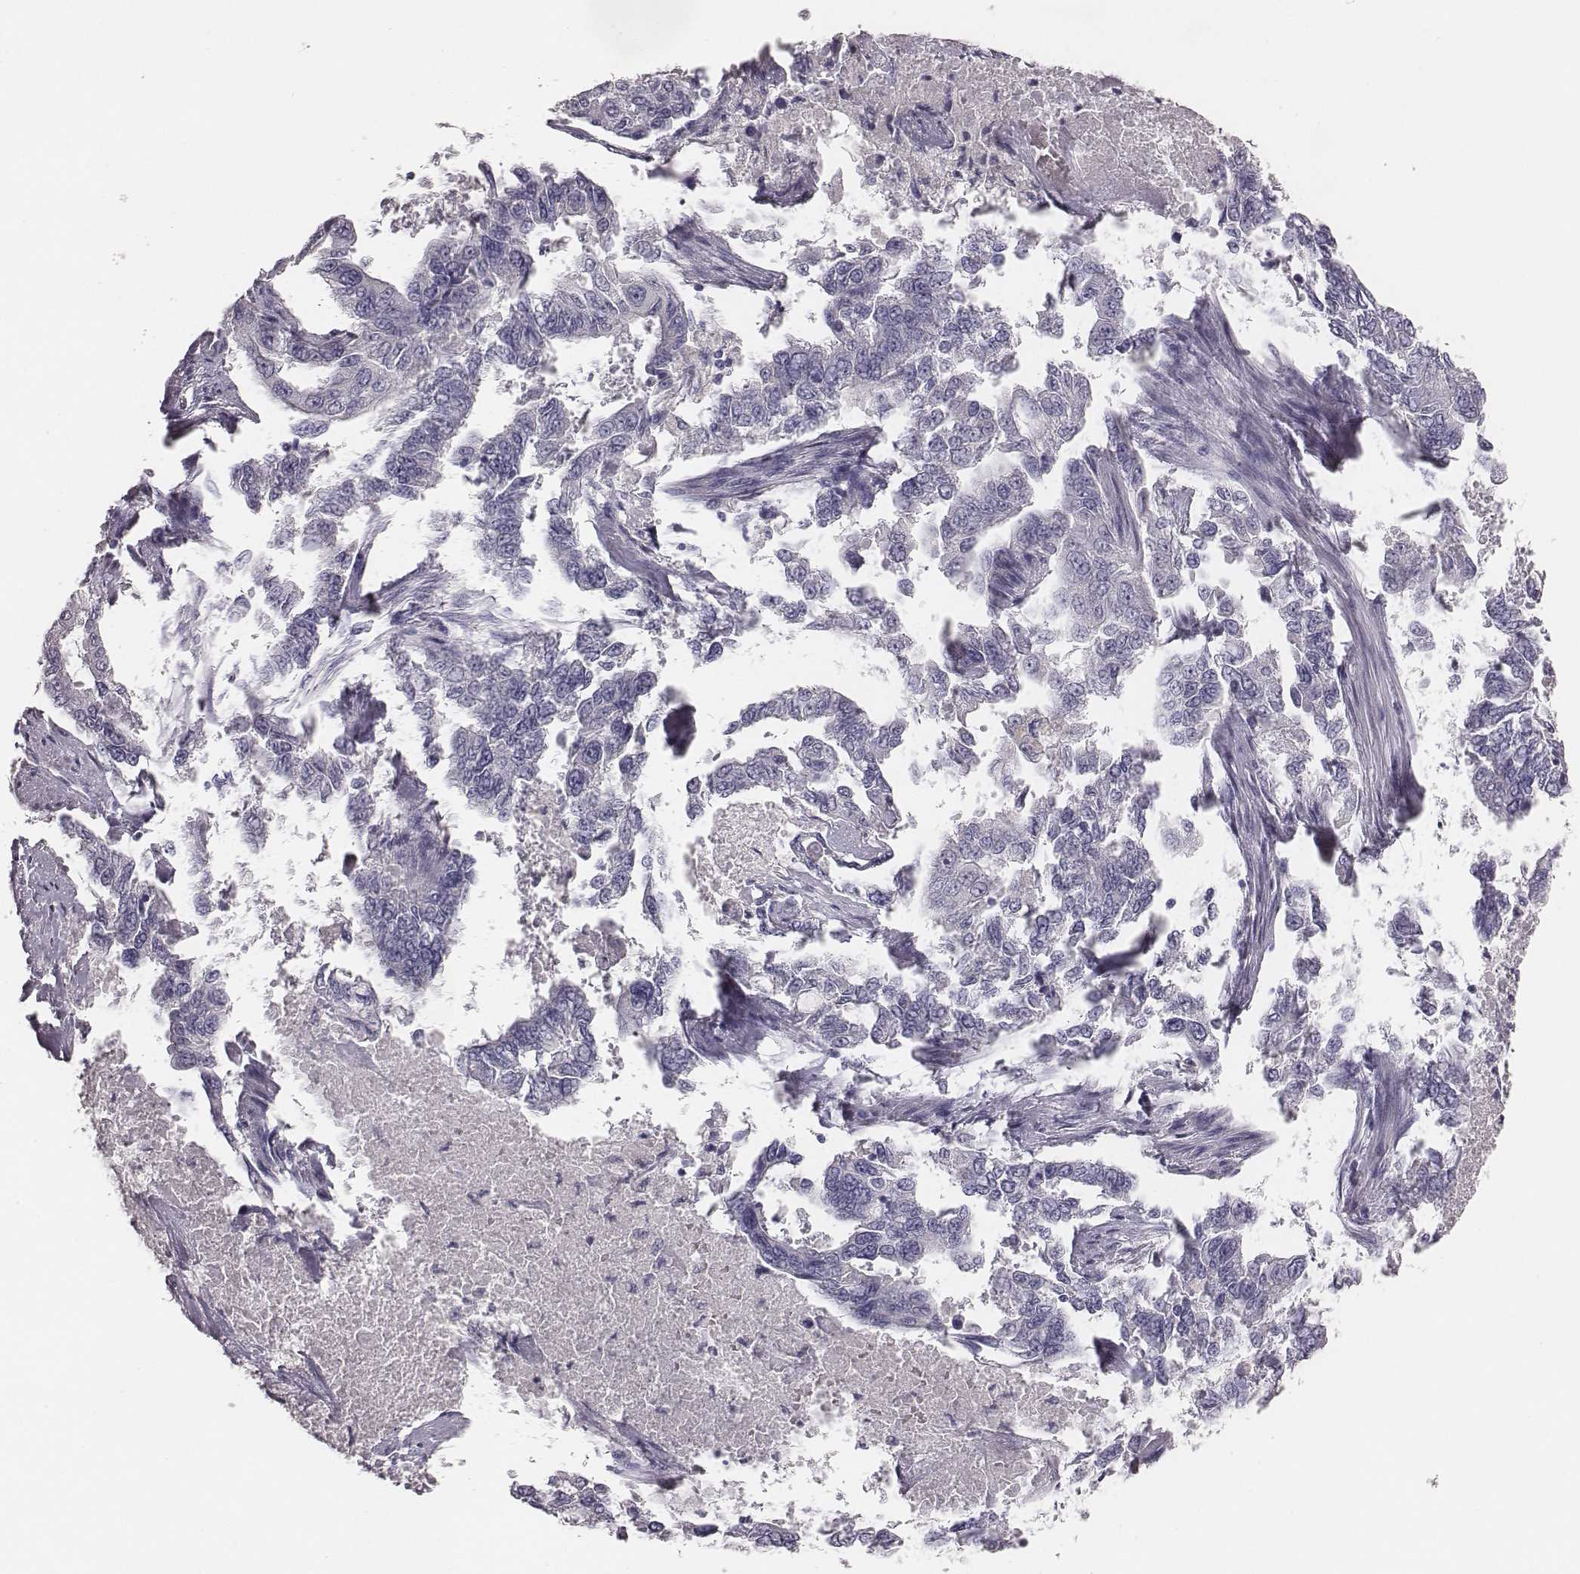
{"staining": {"intensity": "negative", "quantity": "none", "location": "none"}, "tissue": "endometrial cancer", "cell_type": "Tumor cells", "image_type": "cancer", "snomed": [{"axis": "morphology", "description": "Adenocarcinoma, NOS"}, {"axis": "topography", "description": "Uterus"}], "caption": "Immunohistochemistry (IHC) micrograph of endometrial cancer (adenocarcinoma) stained for a protein (brown), which displays no staining in tumor cells.", "gene": "MYH6", "patient": {"sex": "female", "age": 59}}